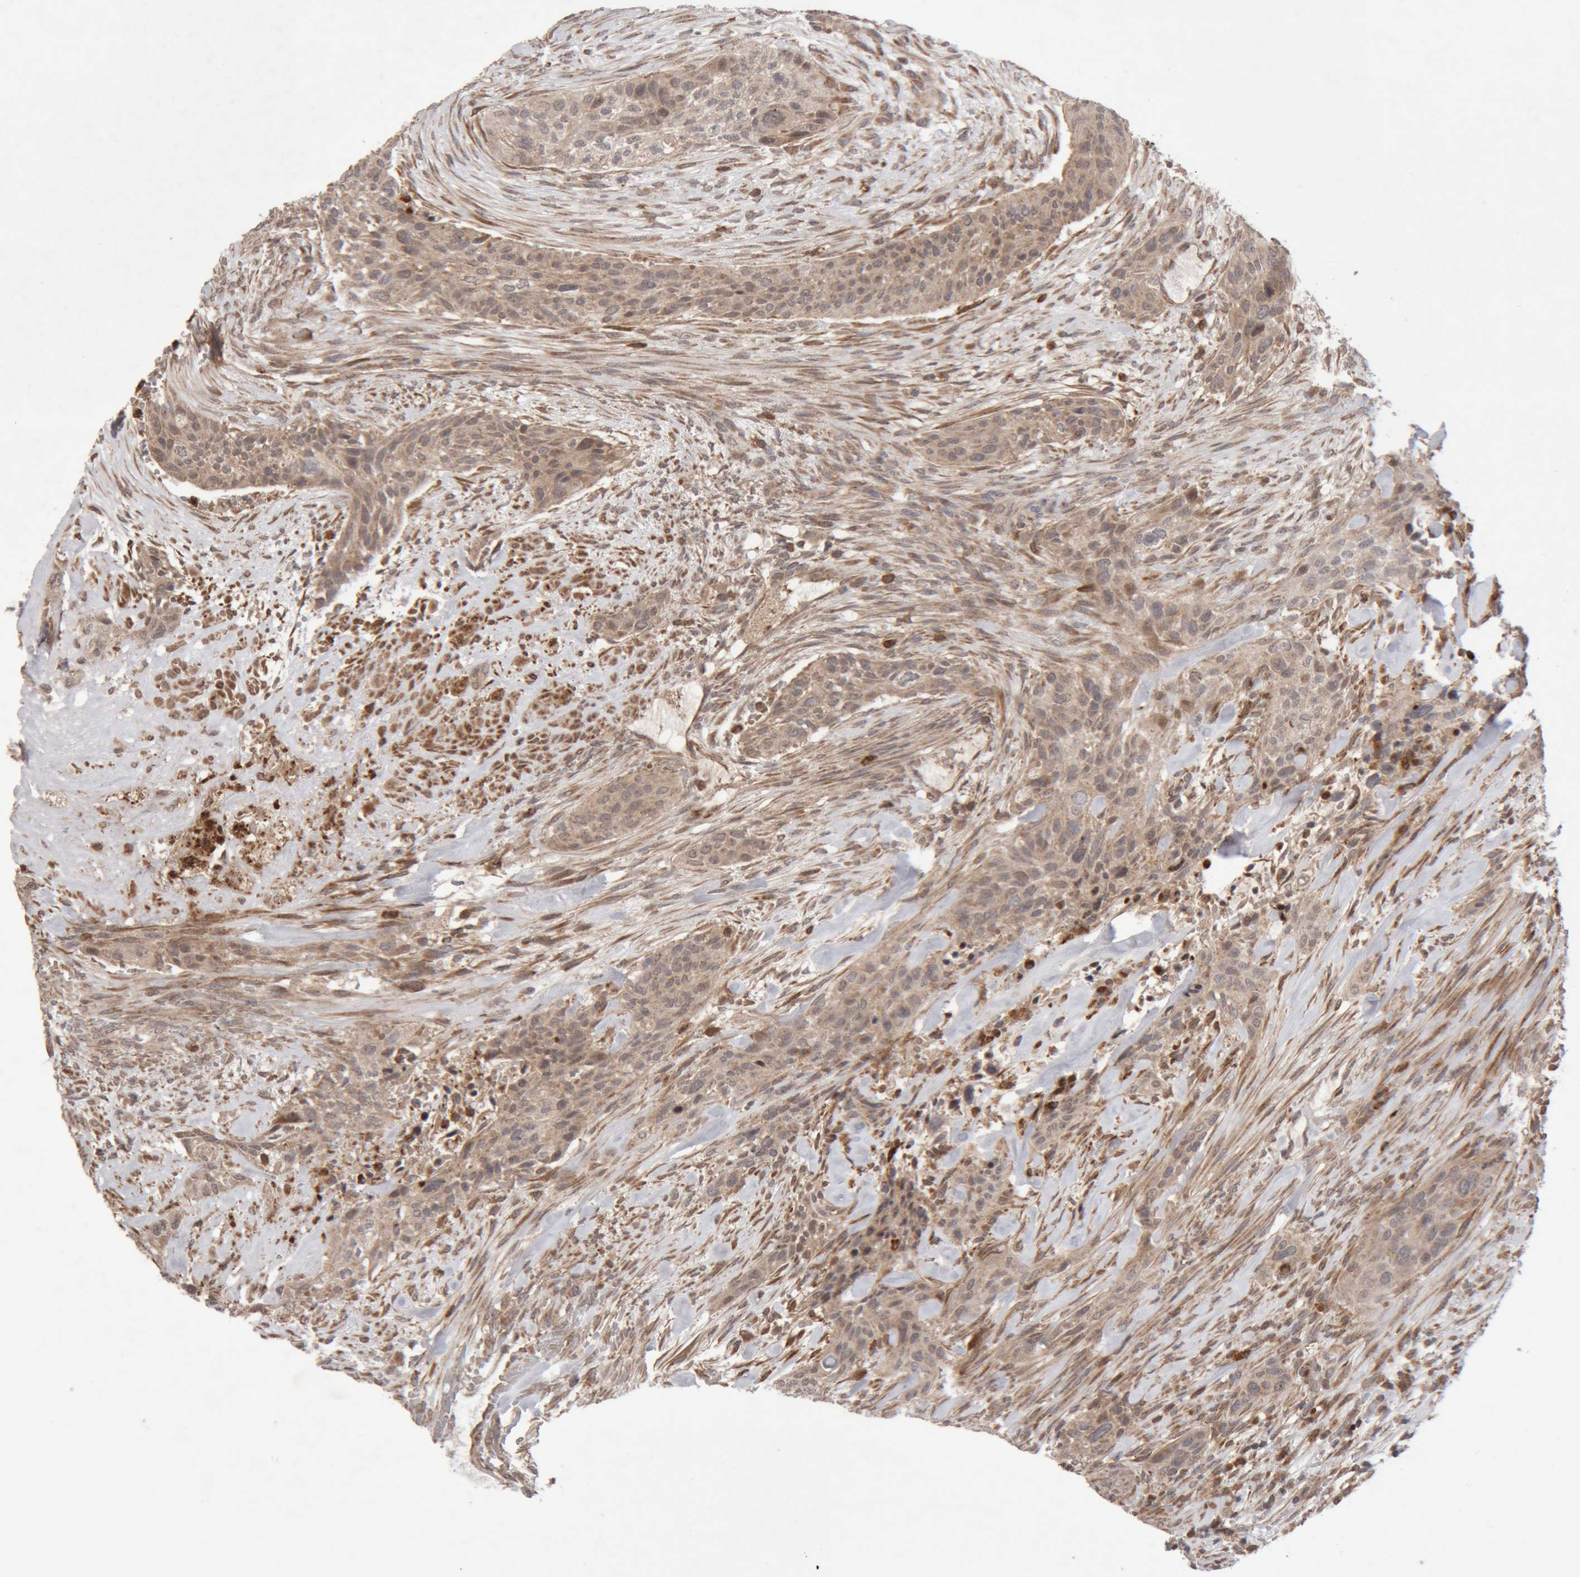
{"staining": {"intensity": "weak", "quantity": ">75%", "location": "cytoplasmic/membranous"}, "tissue": "urothelial cancer", "cell_type": "Tumor cells", "image_type": "cancer", "snomed": [{"axis": "morphology", "description": "Urothelial carcinoma, High grade"}, {"axis": "topography", "description": "Urinary bladder"}], "caption": "Urothelial carcinoma (high-grade) stained for a protein shows weak cytoplasmic/membranous positivity in tumor cells. The protein of interest is shown in brown color, while the nuclei are stained blue.", "gene": "KIF21B", "patient": {"sex": "male", "age": 35}}